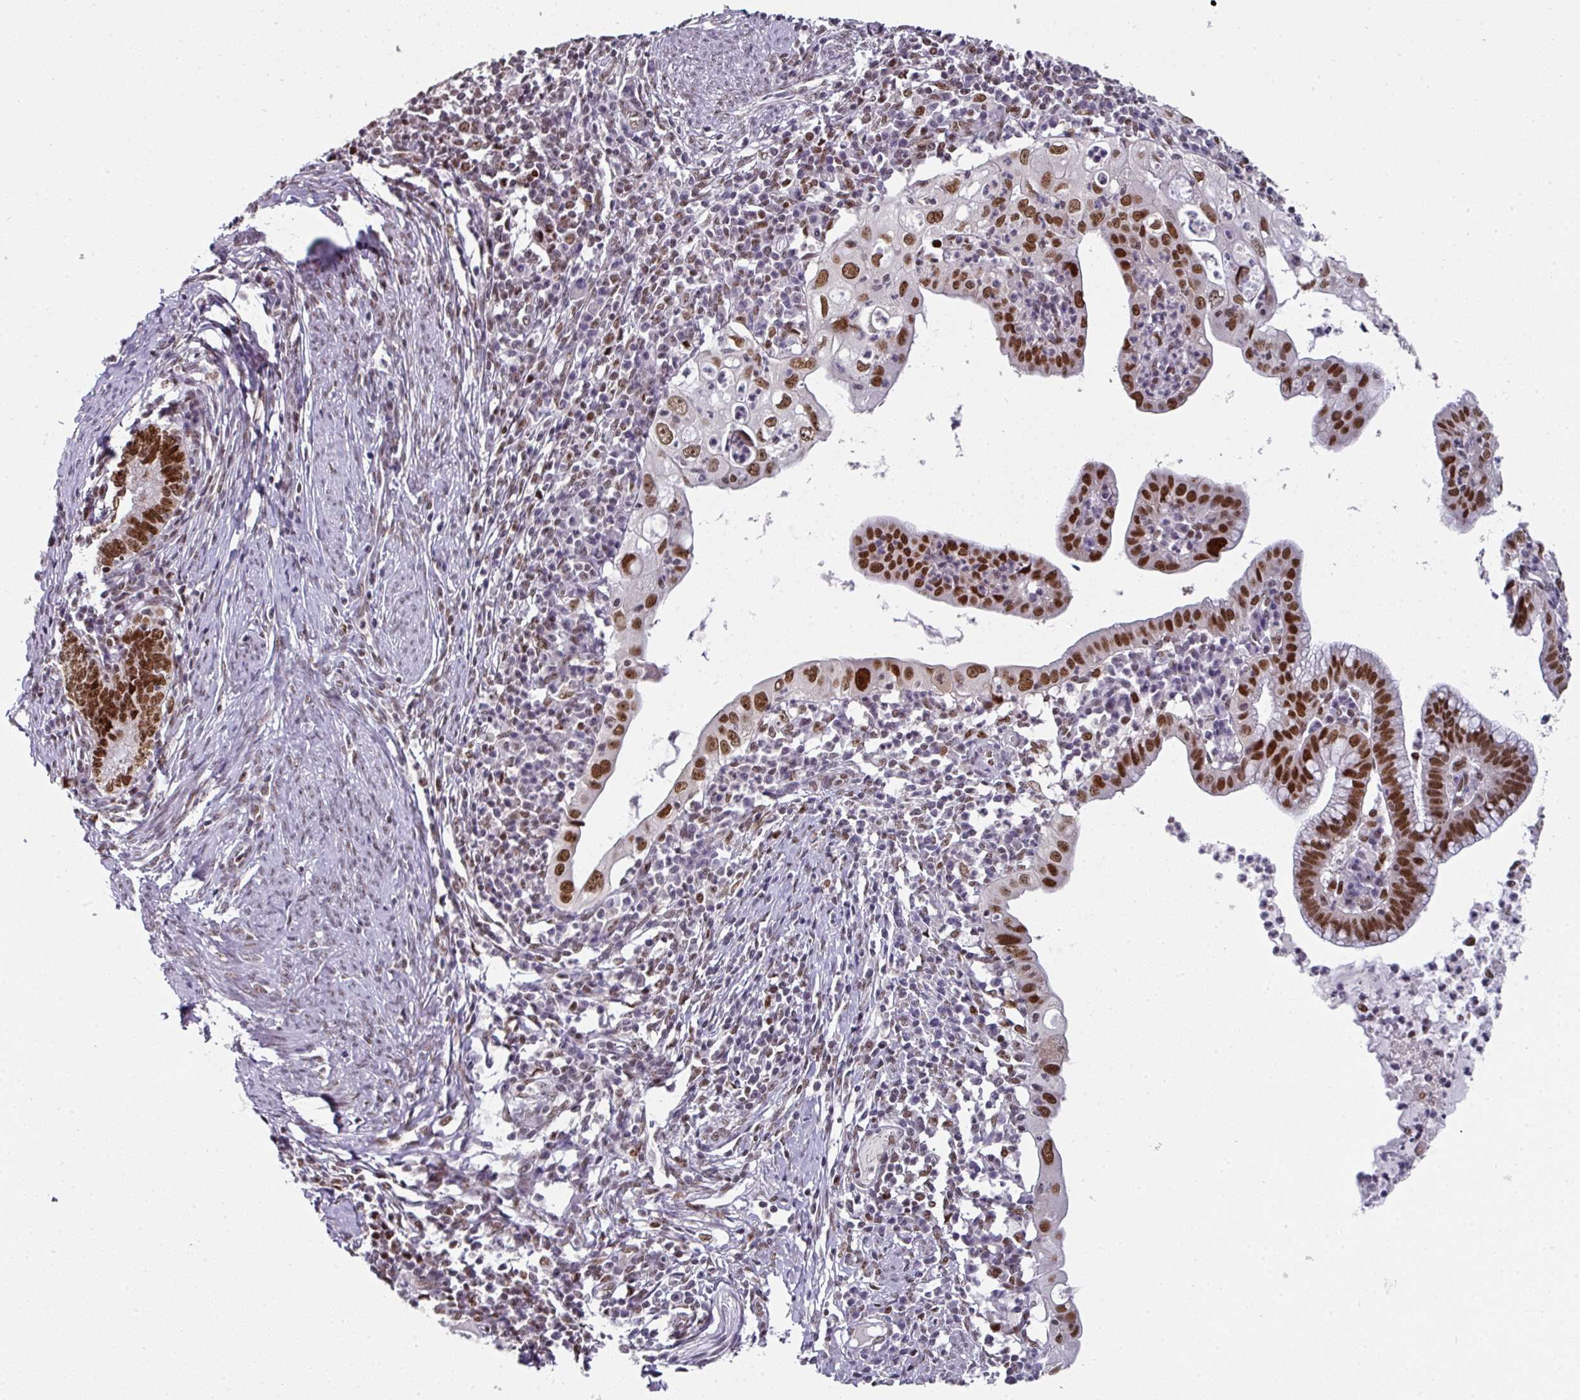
{"staining": {"intensity": "strong", "quantity": ">75%", "location": "nuclear"}, "tissue": "cervical cancer", "cell_type": "Tumor cells", "image_type": "cancer", "snomed": [{"axis": "morphology", "description": "Adenocarcinoma, NOS"}, {"axis": "topography", "description": "Cervix"}], "caption": "A histopathology image showing strong nuclear expression in approximately >75% of tumor cells in cervical cancer (adenocarcinoma), as visualized by brown immunohistochemical staining.", "gene": "RAD50", "patient": {"sex": "female", "age": 36}}